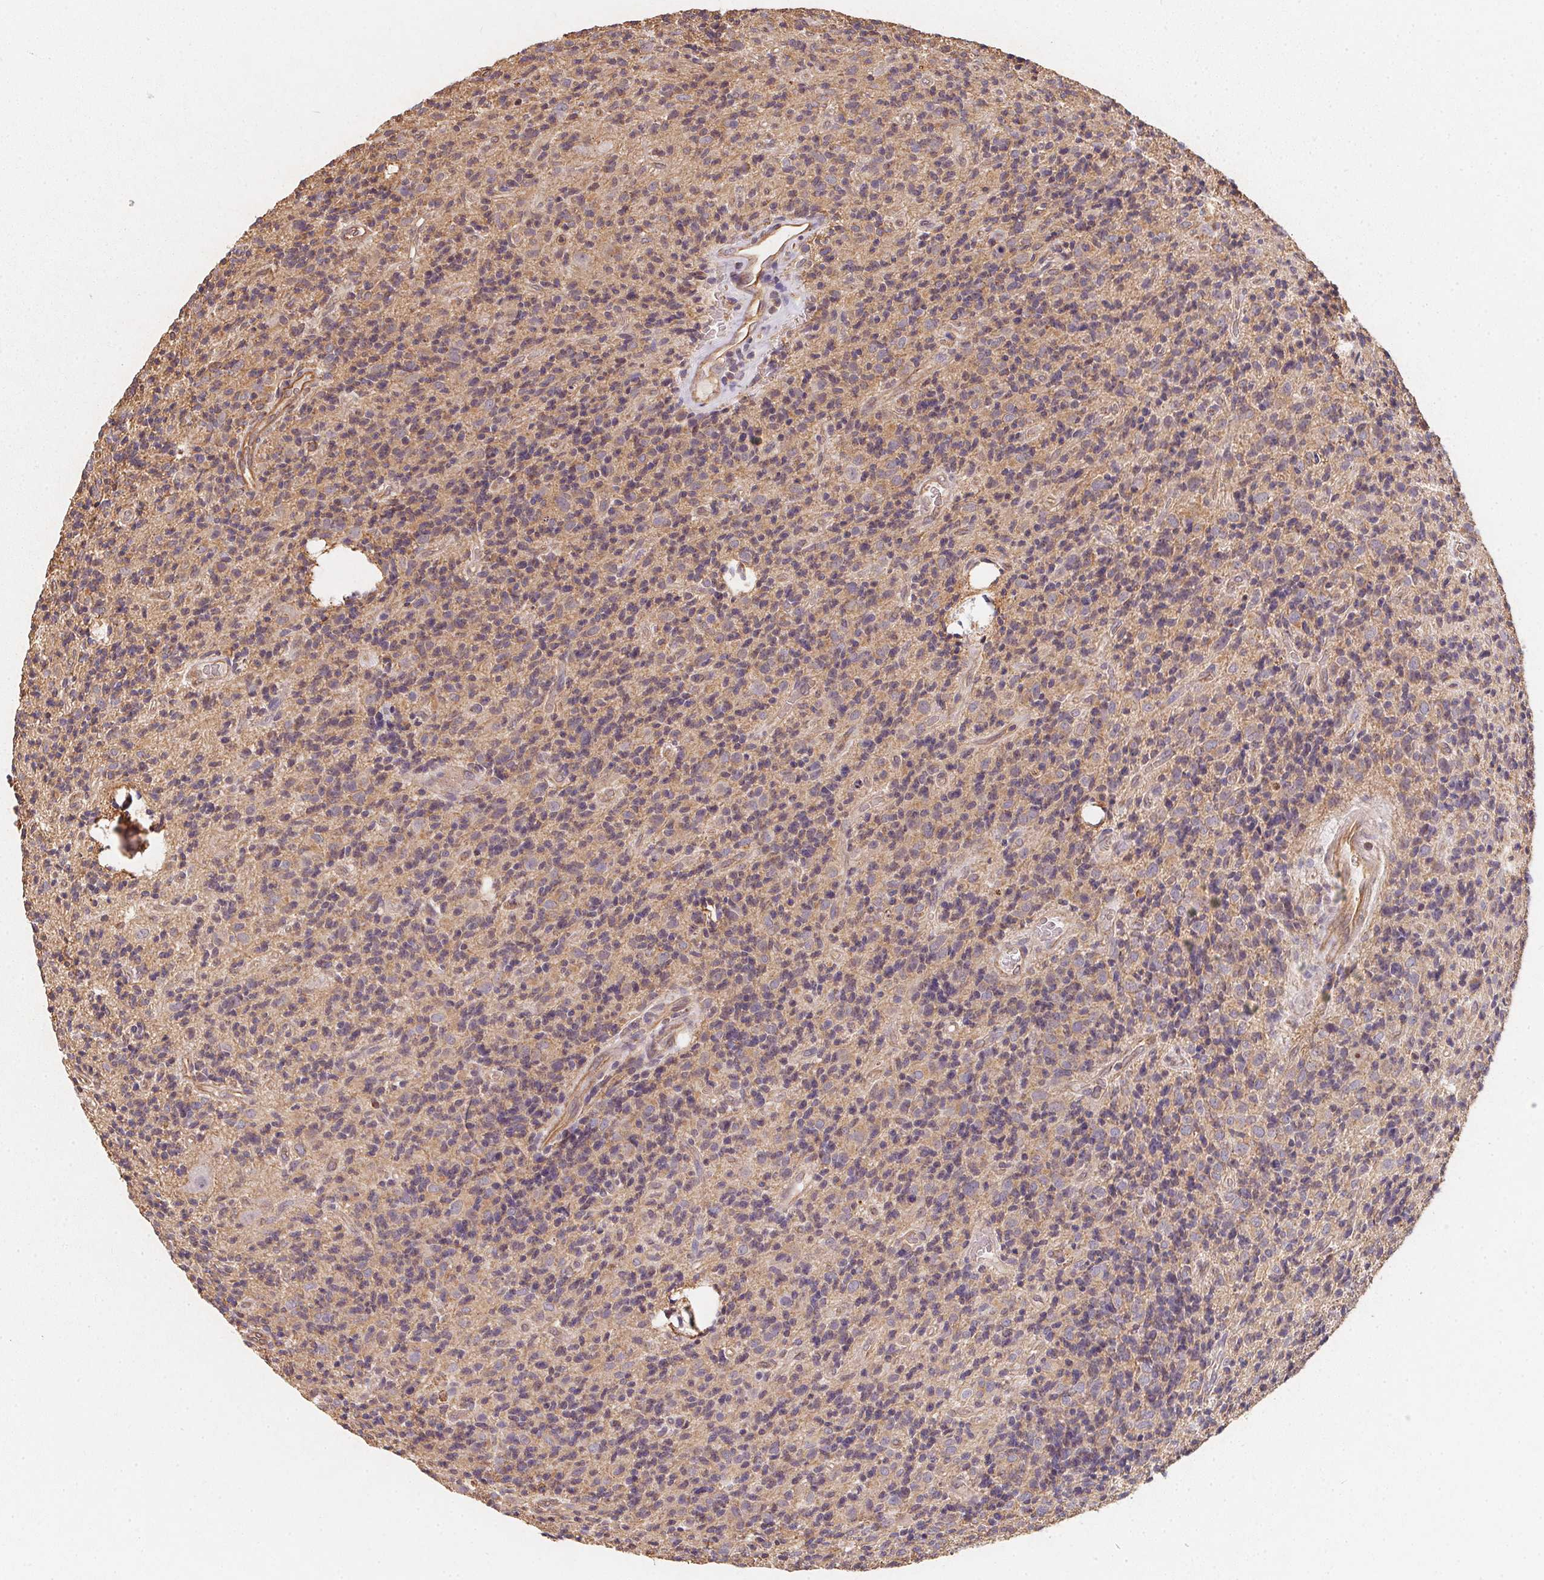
{"staining": {"intensity": "weak", "quantity": "25%-75%", "location": "cytoplasmic/membranous"}, "tissue": "glioma", "cell_type": "Tumor cells", "image_type": "cancer", "snomed": [{"axis": "morphology", "description": "Glioma, malignant, High grade"}, {"axis": "topography", "description": "Brain"}], "caption": "This image shows IHC staining of malignant glioma (high-grade), with low weak cytoplasmic/membranous positivity in approximately 25%-75% of tumor cells.", "gene": "TBKBP1", "patient": {"sex": "male", "age": 76}}